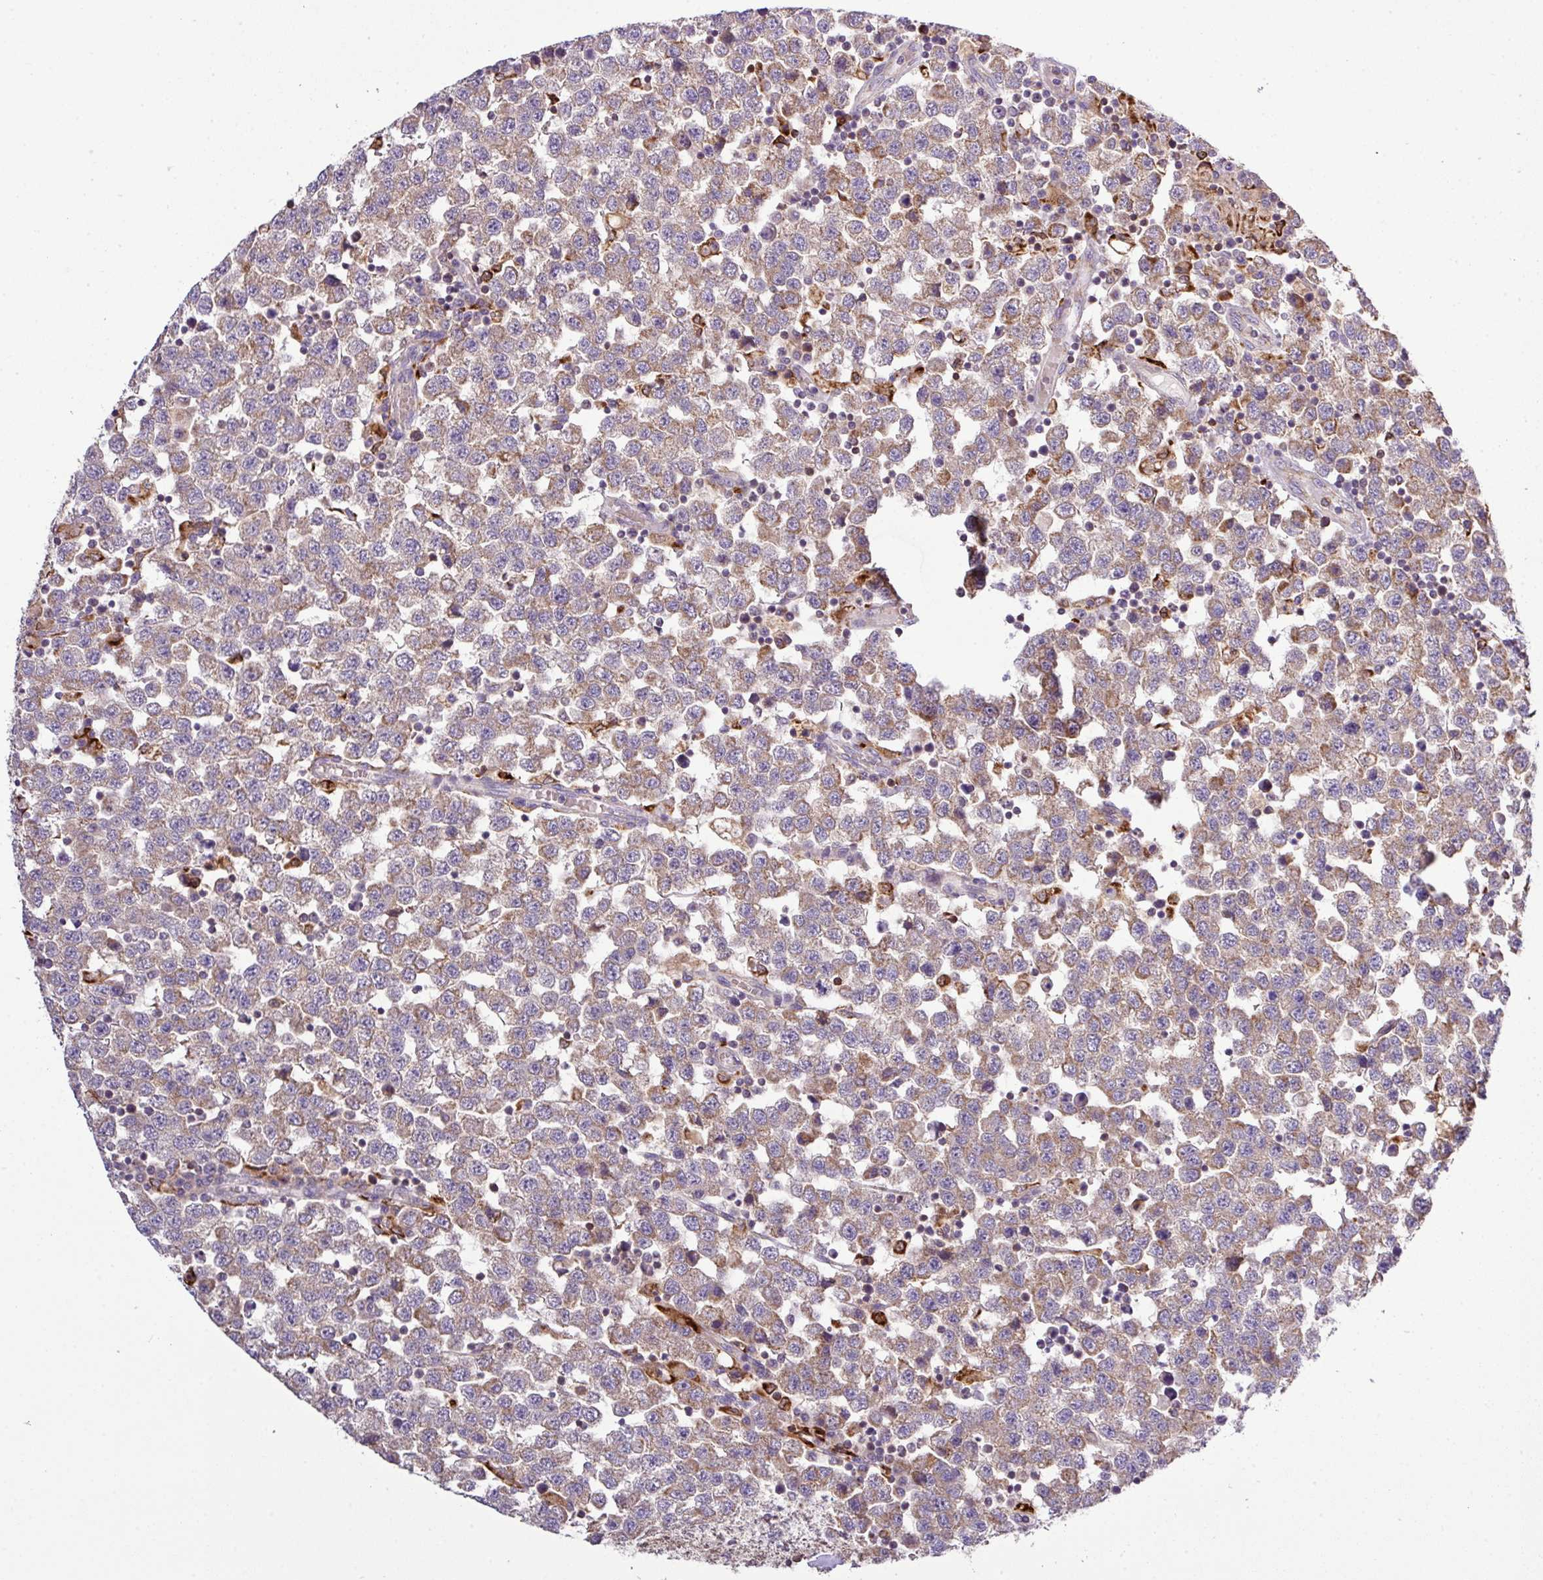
{"staining": {"intensity": "weak", "quantity": ">75%", "location": "cytoplasmic/membranous"}, "tissue": "testis cancer", "cell_type": "Tumor cells", "image_type": "cancer", "snomed": [{"axis": "morphology", "description": "Seminoma, NOS"}, {"axis": "topography", "description": "Testis"}], "caption": "Testis seminoma stained for a protein displays weak cytoplasmic/membranous positivity in tumor cells. (brown staining indicates protein expression, while blue staining denotes nuclei).", "gene": "SMCO4", "patient": {"sex": "male", "age": 34}}